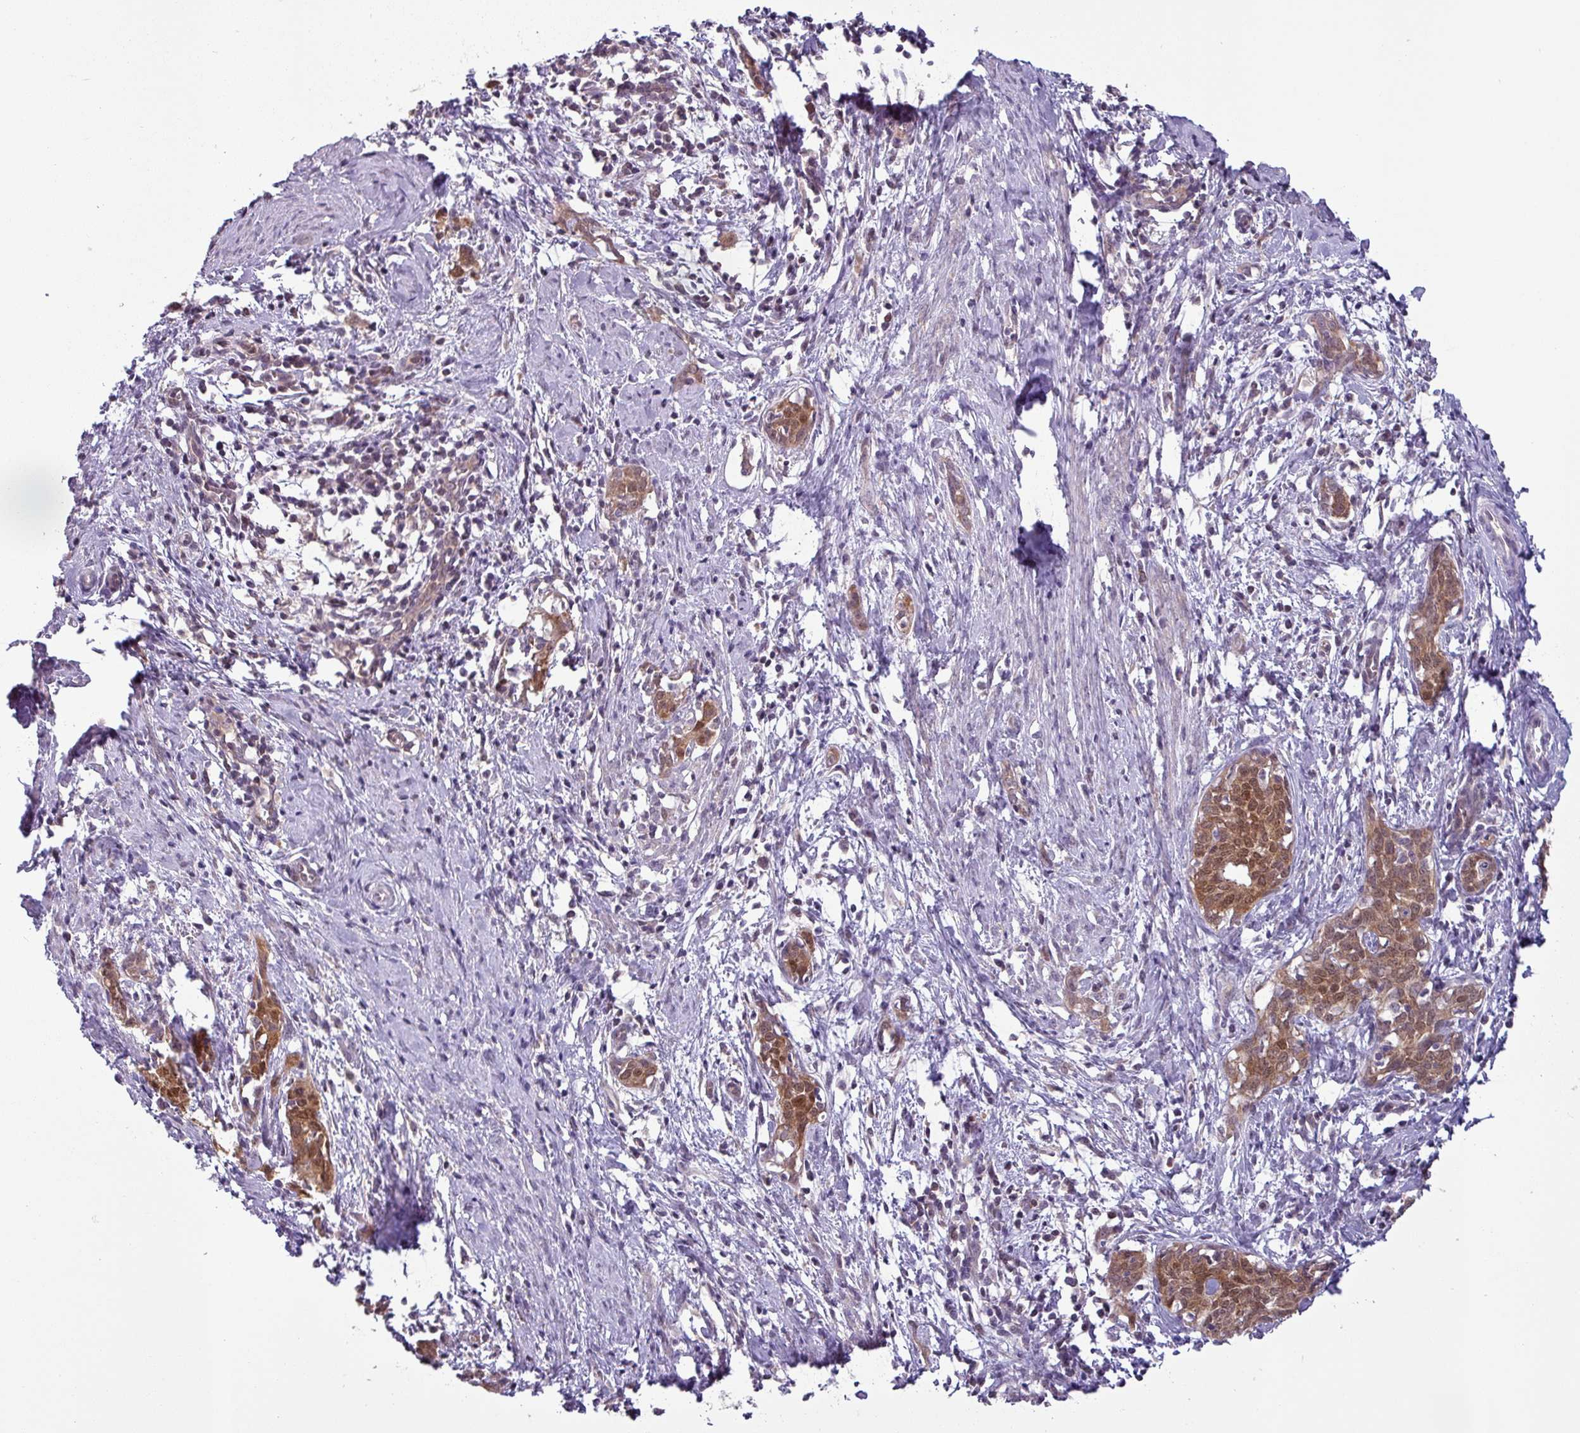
{"staining": {"intensity": "strong", "quantity": ">75%", "location": "cytoplasmic/membranous,nuclear"}, "tissue": "cervical cancer", "cell_type": "Tumor cells", "image_type": "cancer", "snomed": [{"axis": "morphology", "description": "Squamous cell carcinoma, NOS"}, {"axis": "topography", "description": "Cervix"}], "caption": "IHC image of cervical squamous cell carcinoma stained for a protein (brown), which demonstrates high levels of strong cytoplasmic/membranous and nuclear positivity in about >75% of tumor cells.", "gene": "TTLL12", "patient": {"sex": "female", "age": 52}}